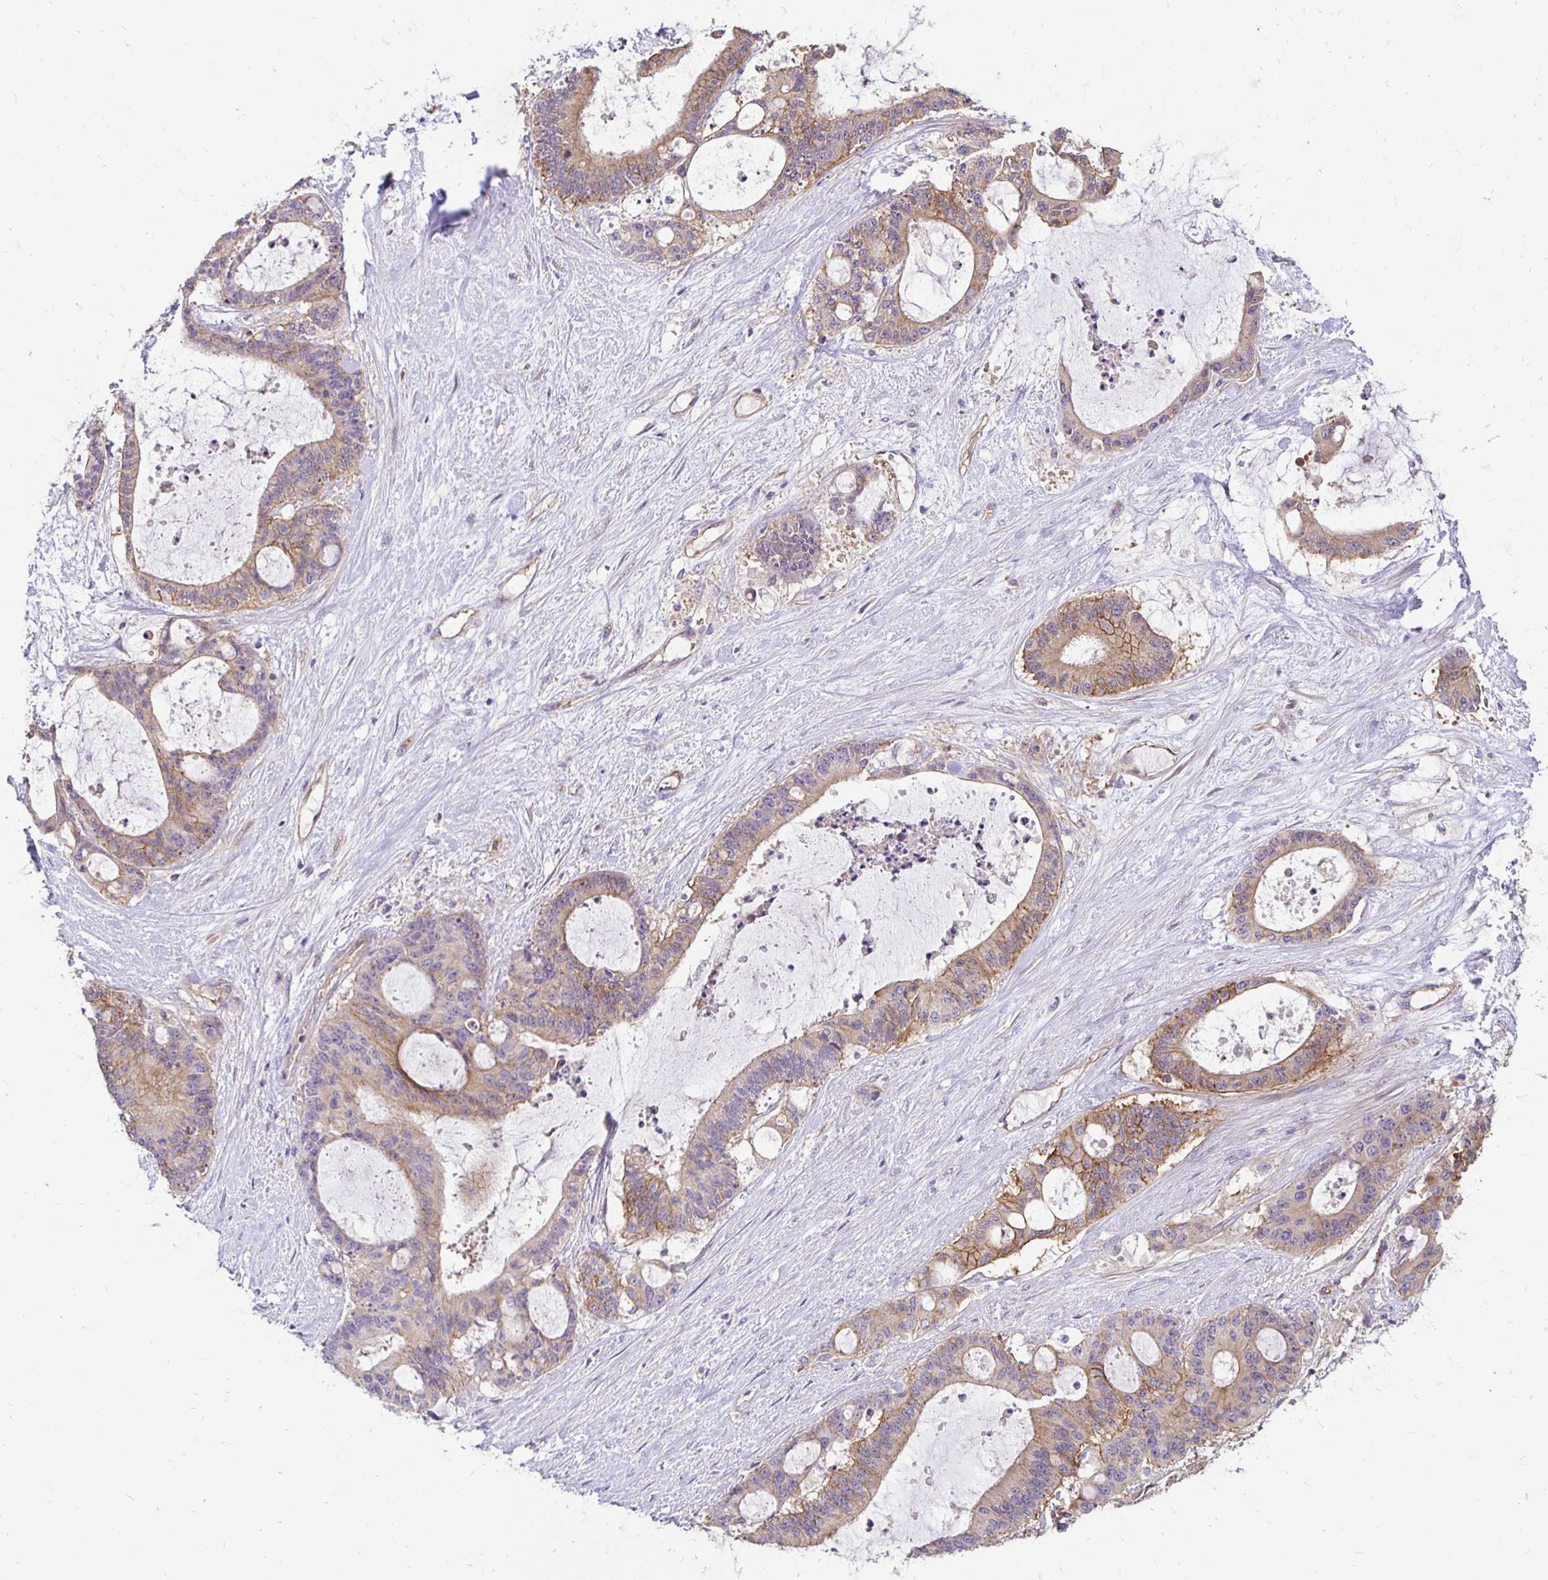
{"staining": {"intensity": "weak", "quantity": "25%-75%", "location": "cytoplasmic/membranous"}, "tissue": "liver cancer", "cell_type": "Tumor cells", "image_type": "cancer", "snomed": [{"axis": "morphology", "description": "Normal tissue, NOS"}, {"axis": "morphology", "description": "Cholangiocarcinoma"}, {"axis": "topography", "description": "Liver"}, {"axis": "topography", "description": "Peripheral nerve tissue"}], "caption": "Weak cytoplasmic/membranous expression is seen in about 25%-75% of tumor cells in cholangiocarcinoma (liver).", "gene": "SLC9A1", "patient": {"sex": "female", "age": 73}}